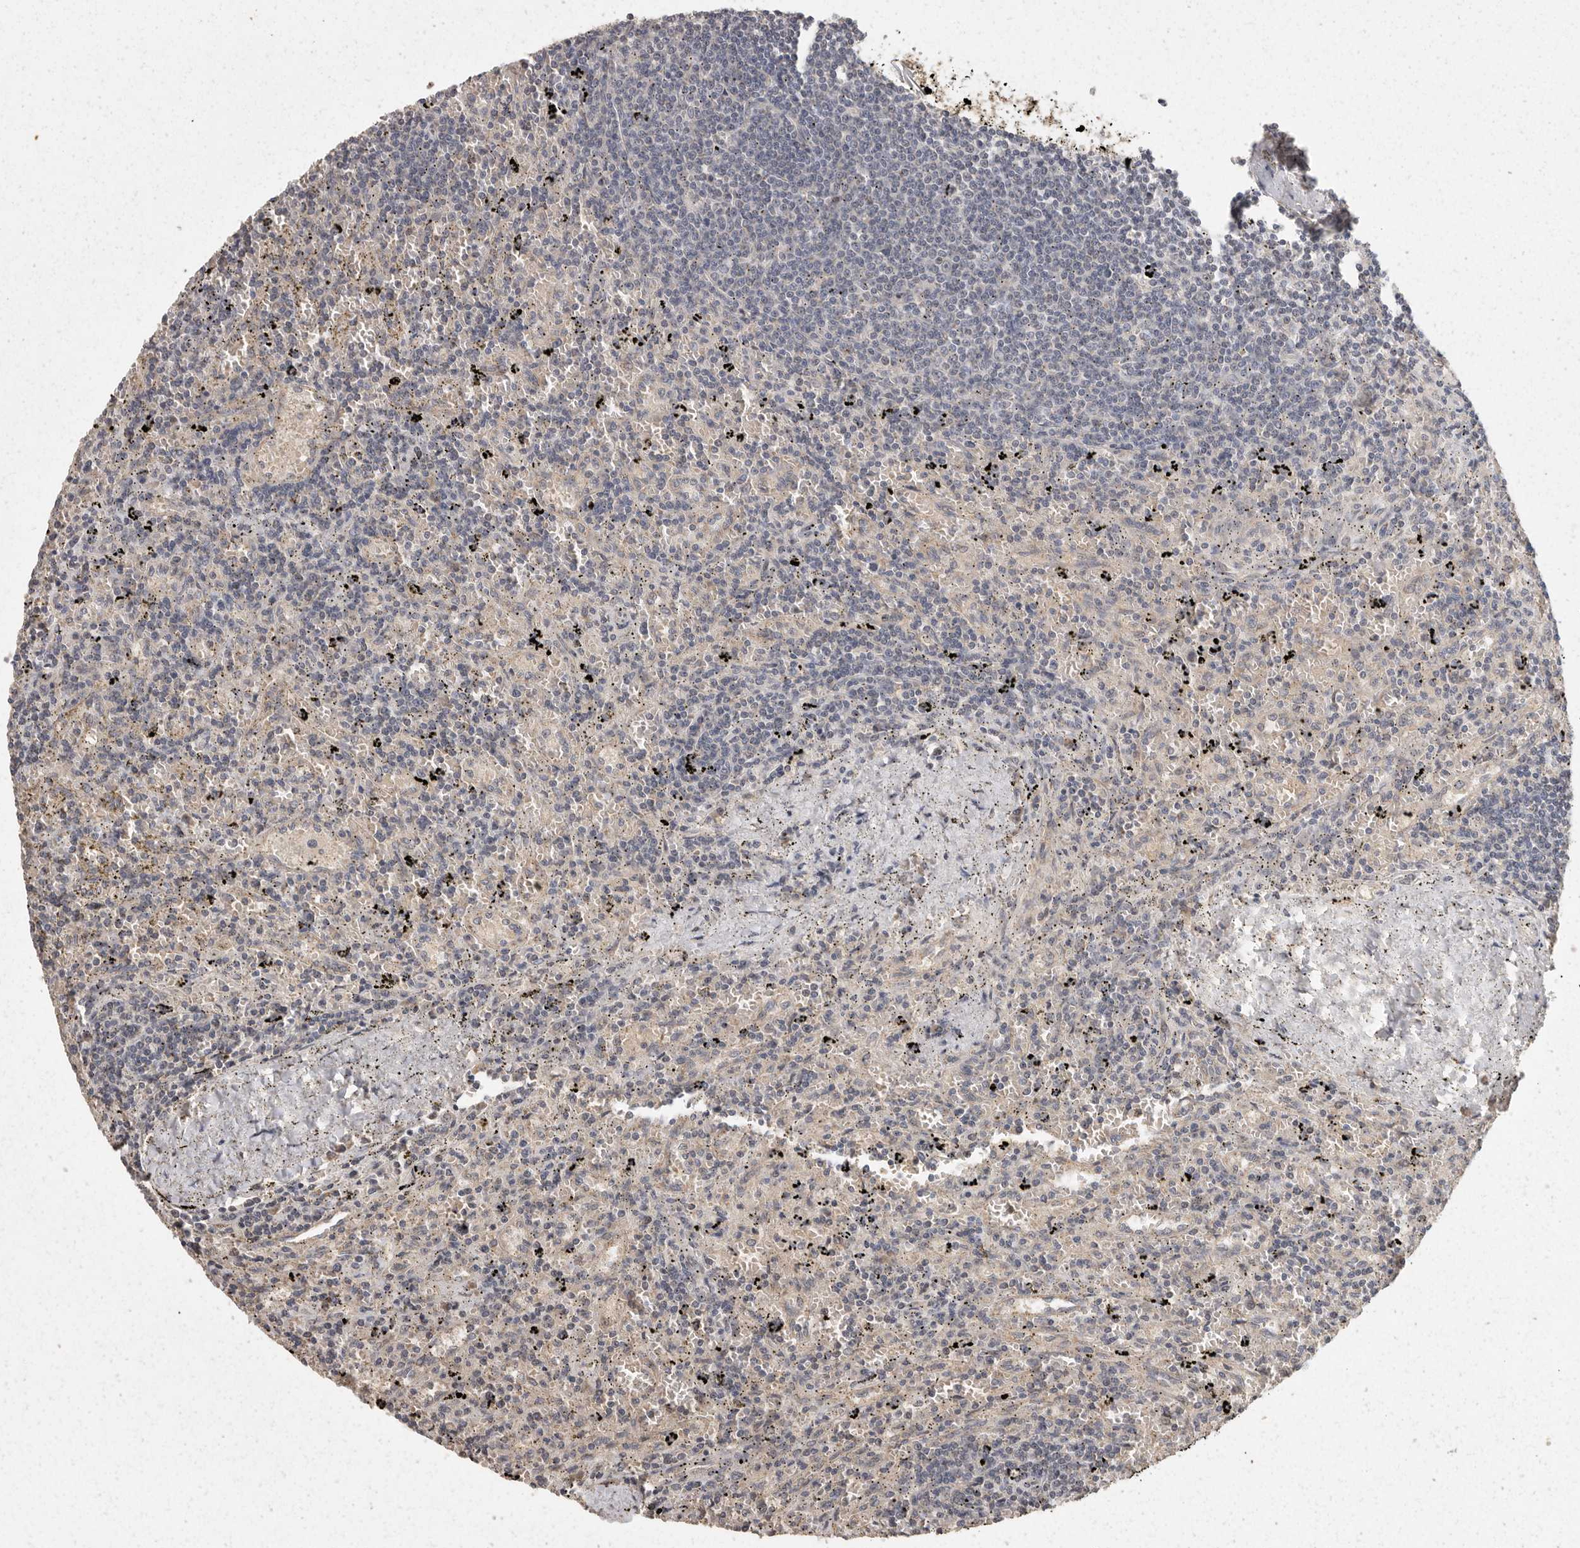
{"staining": {"intensity": "negative", "quantity": "none", "location": "none"}, "tissue": "lymphoma", "cell_type": "Tumor cells", "image_type": "cancer", "snomed": [{"axis": "morphology", "description": "Malignant lymphoma, non-Hodgkin's type, Low grade"}, {"axis": "topography", "description": "Spleen"}], "caption": "A high-resolution histopathology image shows IHC staining of lymphoma, which shows no significant expression in tumor cells. (Stains: DAB IHC with hematoxylin counter stain, Microscopy: brightfield microscopy at high magnification).", "gene": "BAIAP2", "patient": {"sex": "male", "age": 76}}